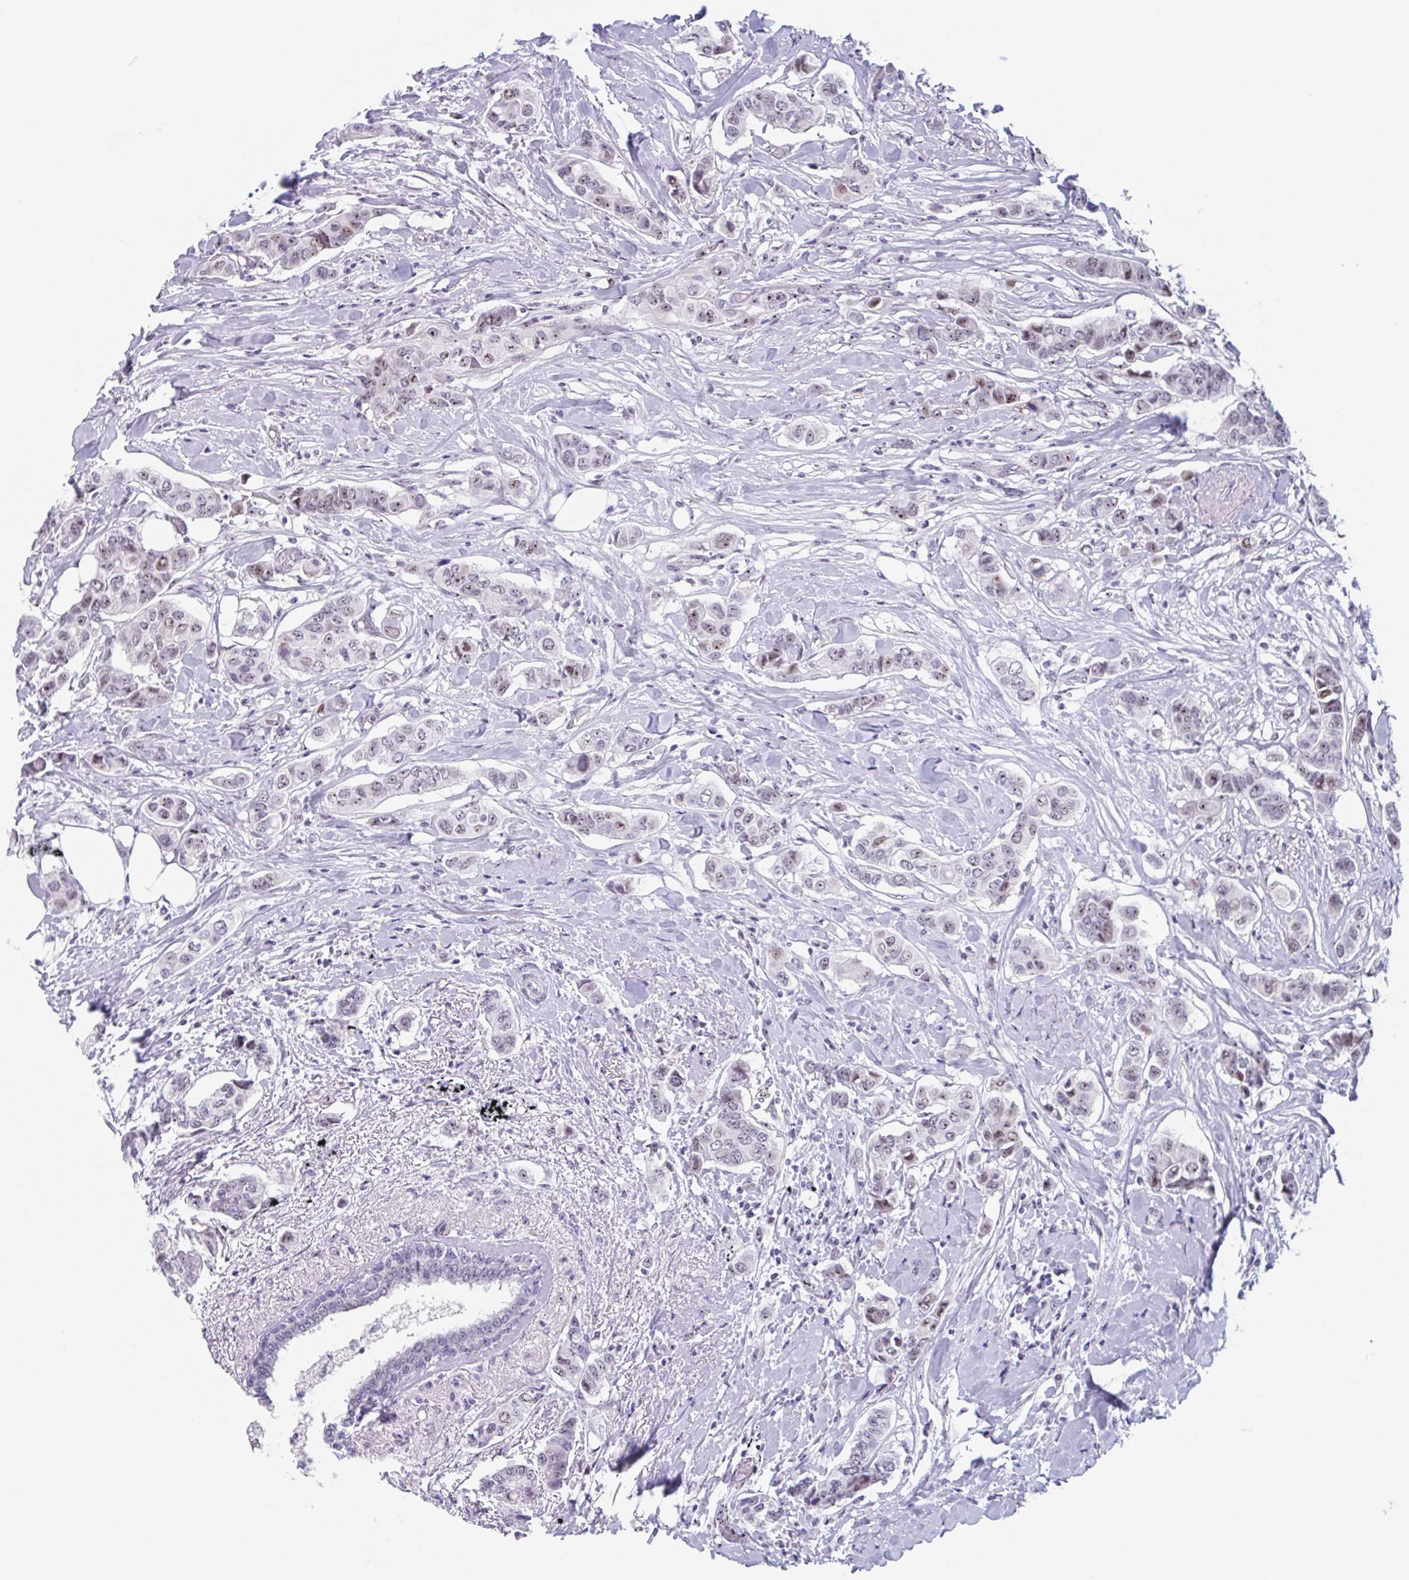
{"staining": {"intensity": "moderate", "quantity": ">75%", "location": "nuclear"}, "tissue": "breast cancer", "cell_type": "Tumor cells", "image_type": "cancer", "snomed": [{"axis": "morphology", "description": "Lobular carcinoma"}, {"axis": "topography", "description": "Breast"}], "caption": "Human breast lobular carcinoma stained for a protein (brown) reveals moderate nuclear positive positivity in approximately >75% of tumor cells.", "gene": "LENG9", "patient": {"sex": "female", "age": 51}}